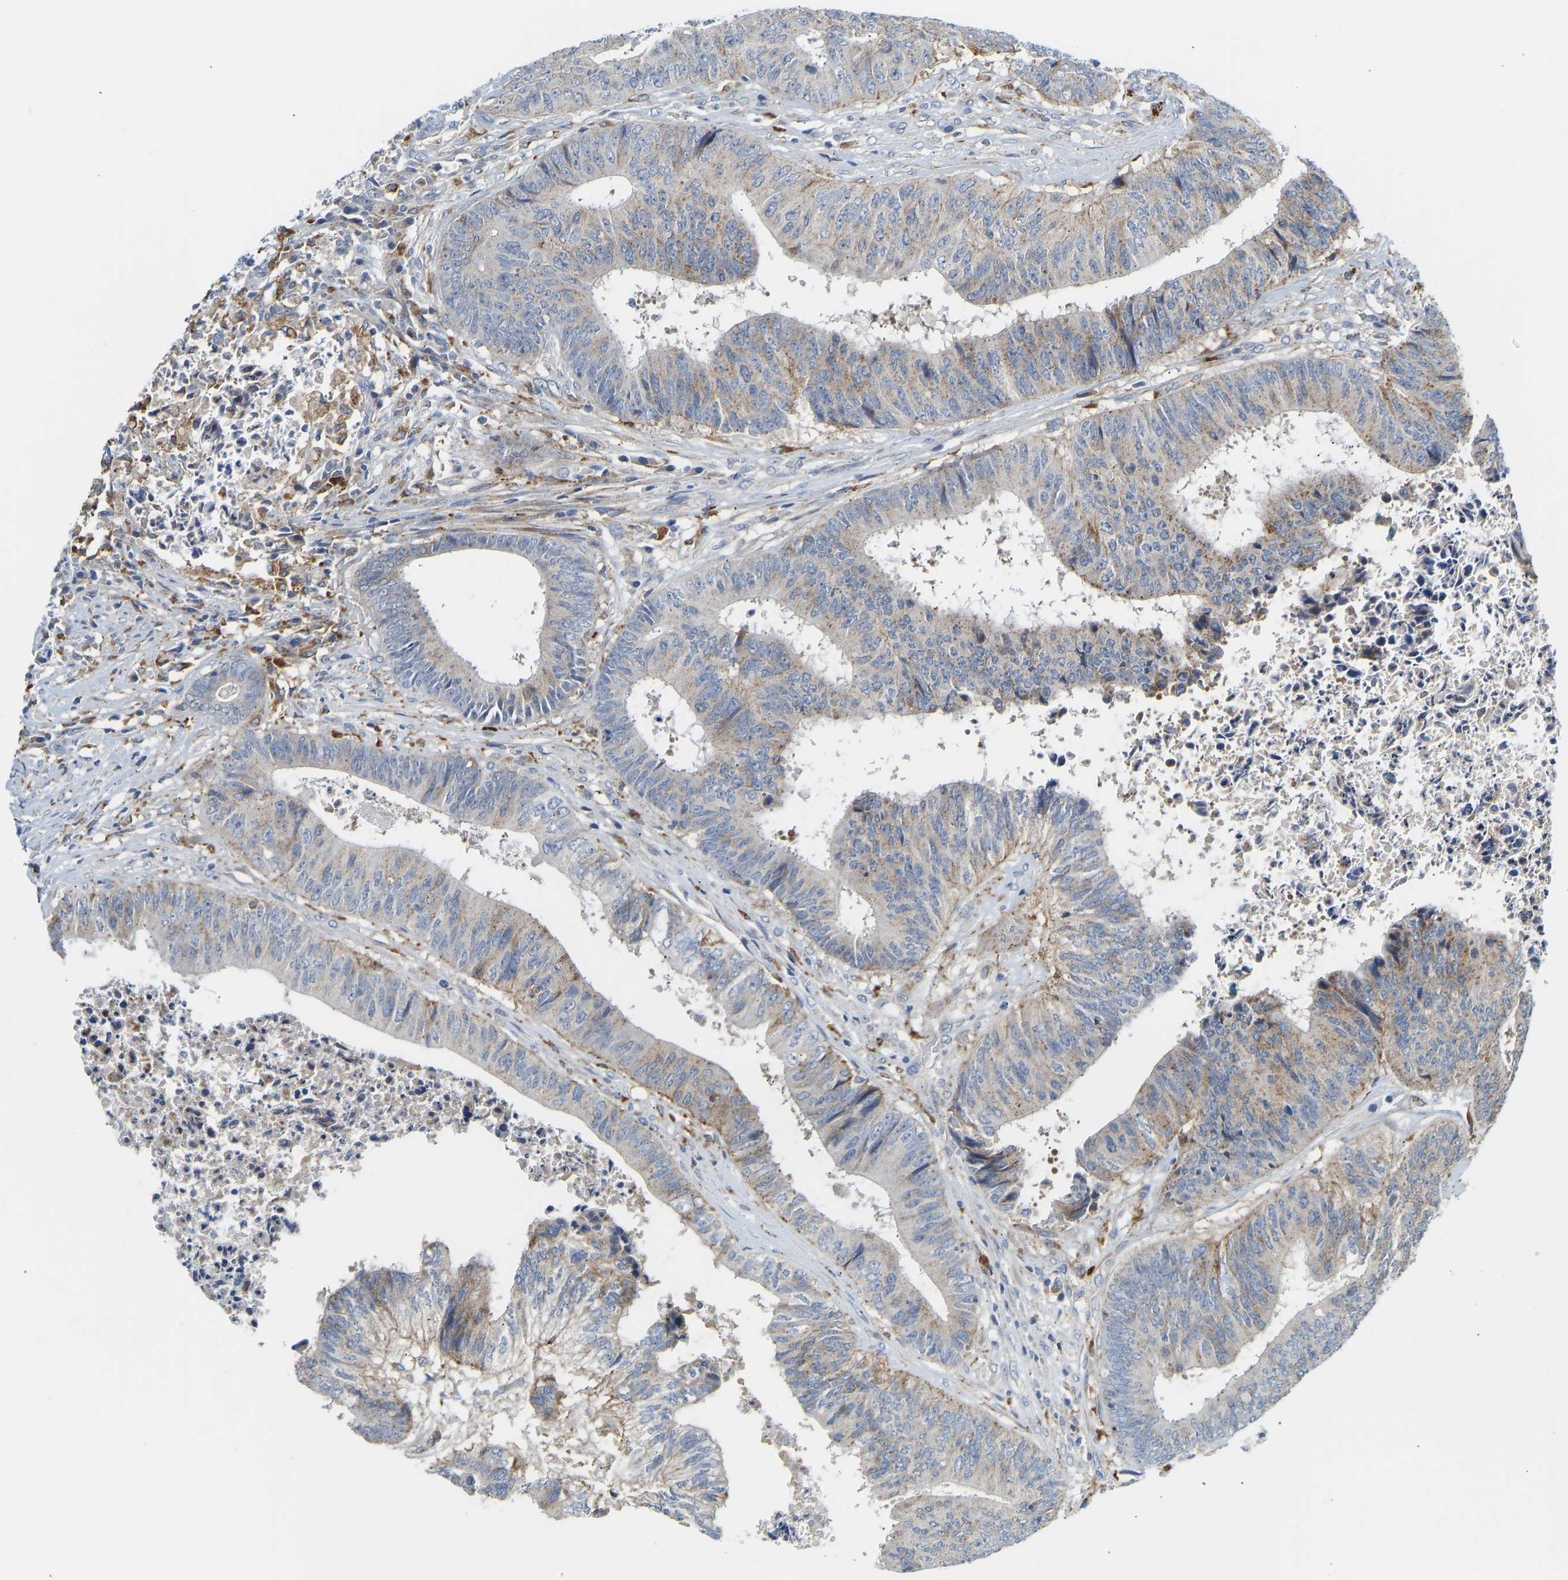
{"staining": {"intensity": "weak", "quantity": "25%-75%", "location": "cytoplasmic/membranous"}, "tissue": "colorectal cancer", "cell_type": "Tumor cells", "image_type": "cancer", "snomed": [{"axis": "morphology", "description": "Adenocarcinoma, NOS"}, {"axis": "topography", "description": "Rectum"}], "caption": "High-magnification brightfield microscopy of colorectal cancer stained with DAB (brown) and counterstained with hematoxylin (blue). tumor cells exhibit weak cytoplasmic/membranous expression is appreciated in about25%-75% of cells.", "gene": "ATP6V1E1", "patient": {"sex": "male", "age": 72}}